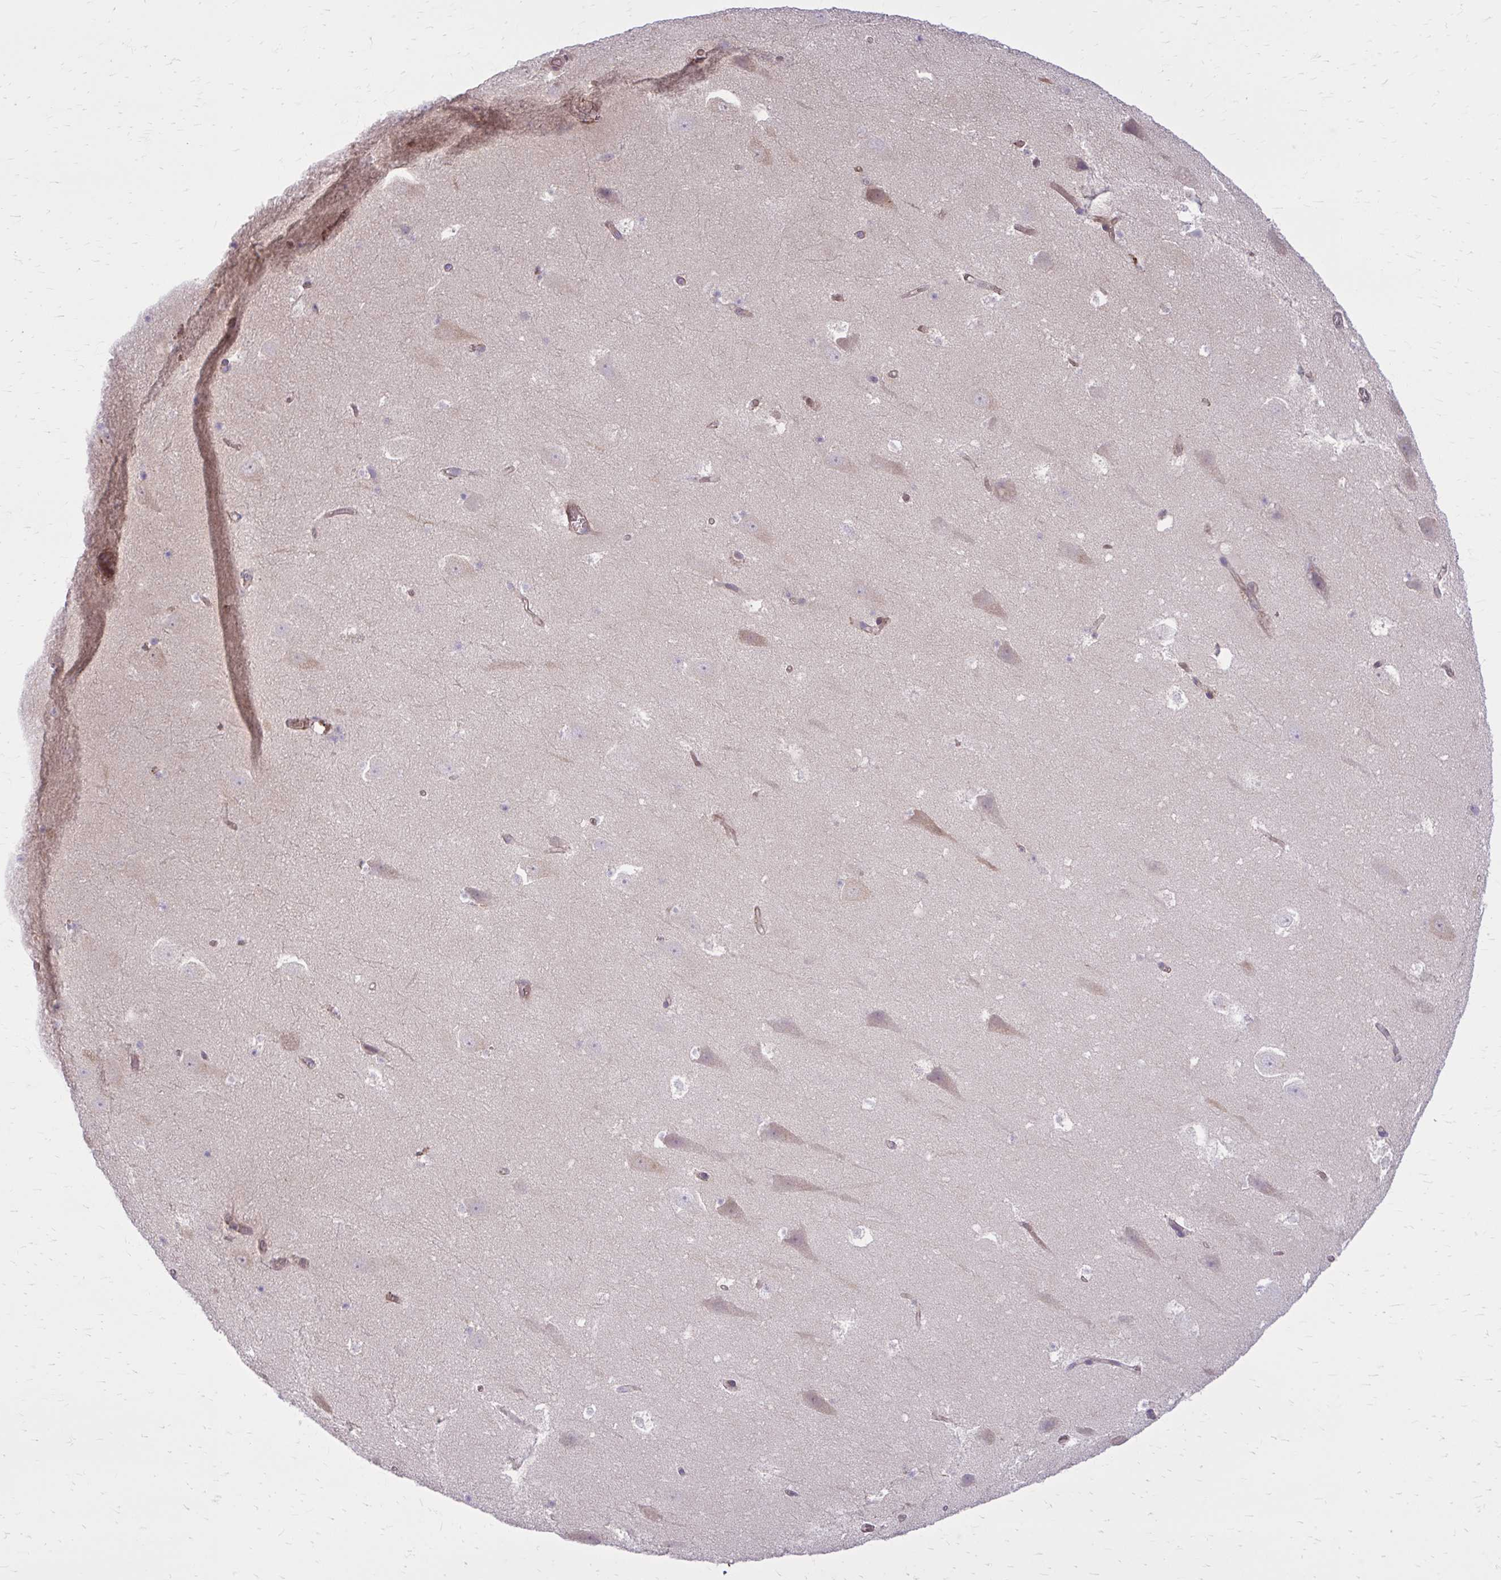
{"staining": {"intensity": "moderate", "quantity": "<25%", "location": "cytoplasmic/membranous"}, "tissue": "hippocampus", "cell_type": "Glial cells", "image_type": "normal", "snomed": [{"axis": "morphology", "description": "Normal tissue, NOS"}, {"axis": "topography", "description": "Hippocampus"}], "caption": "This is an image of IHC staining of normal hippocampus, which shows moderate staining in the cytoplasmic/membranous of glial cells.", "gene": "SNF8", "patient": {"sex": "female", "age": 42}}